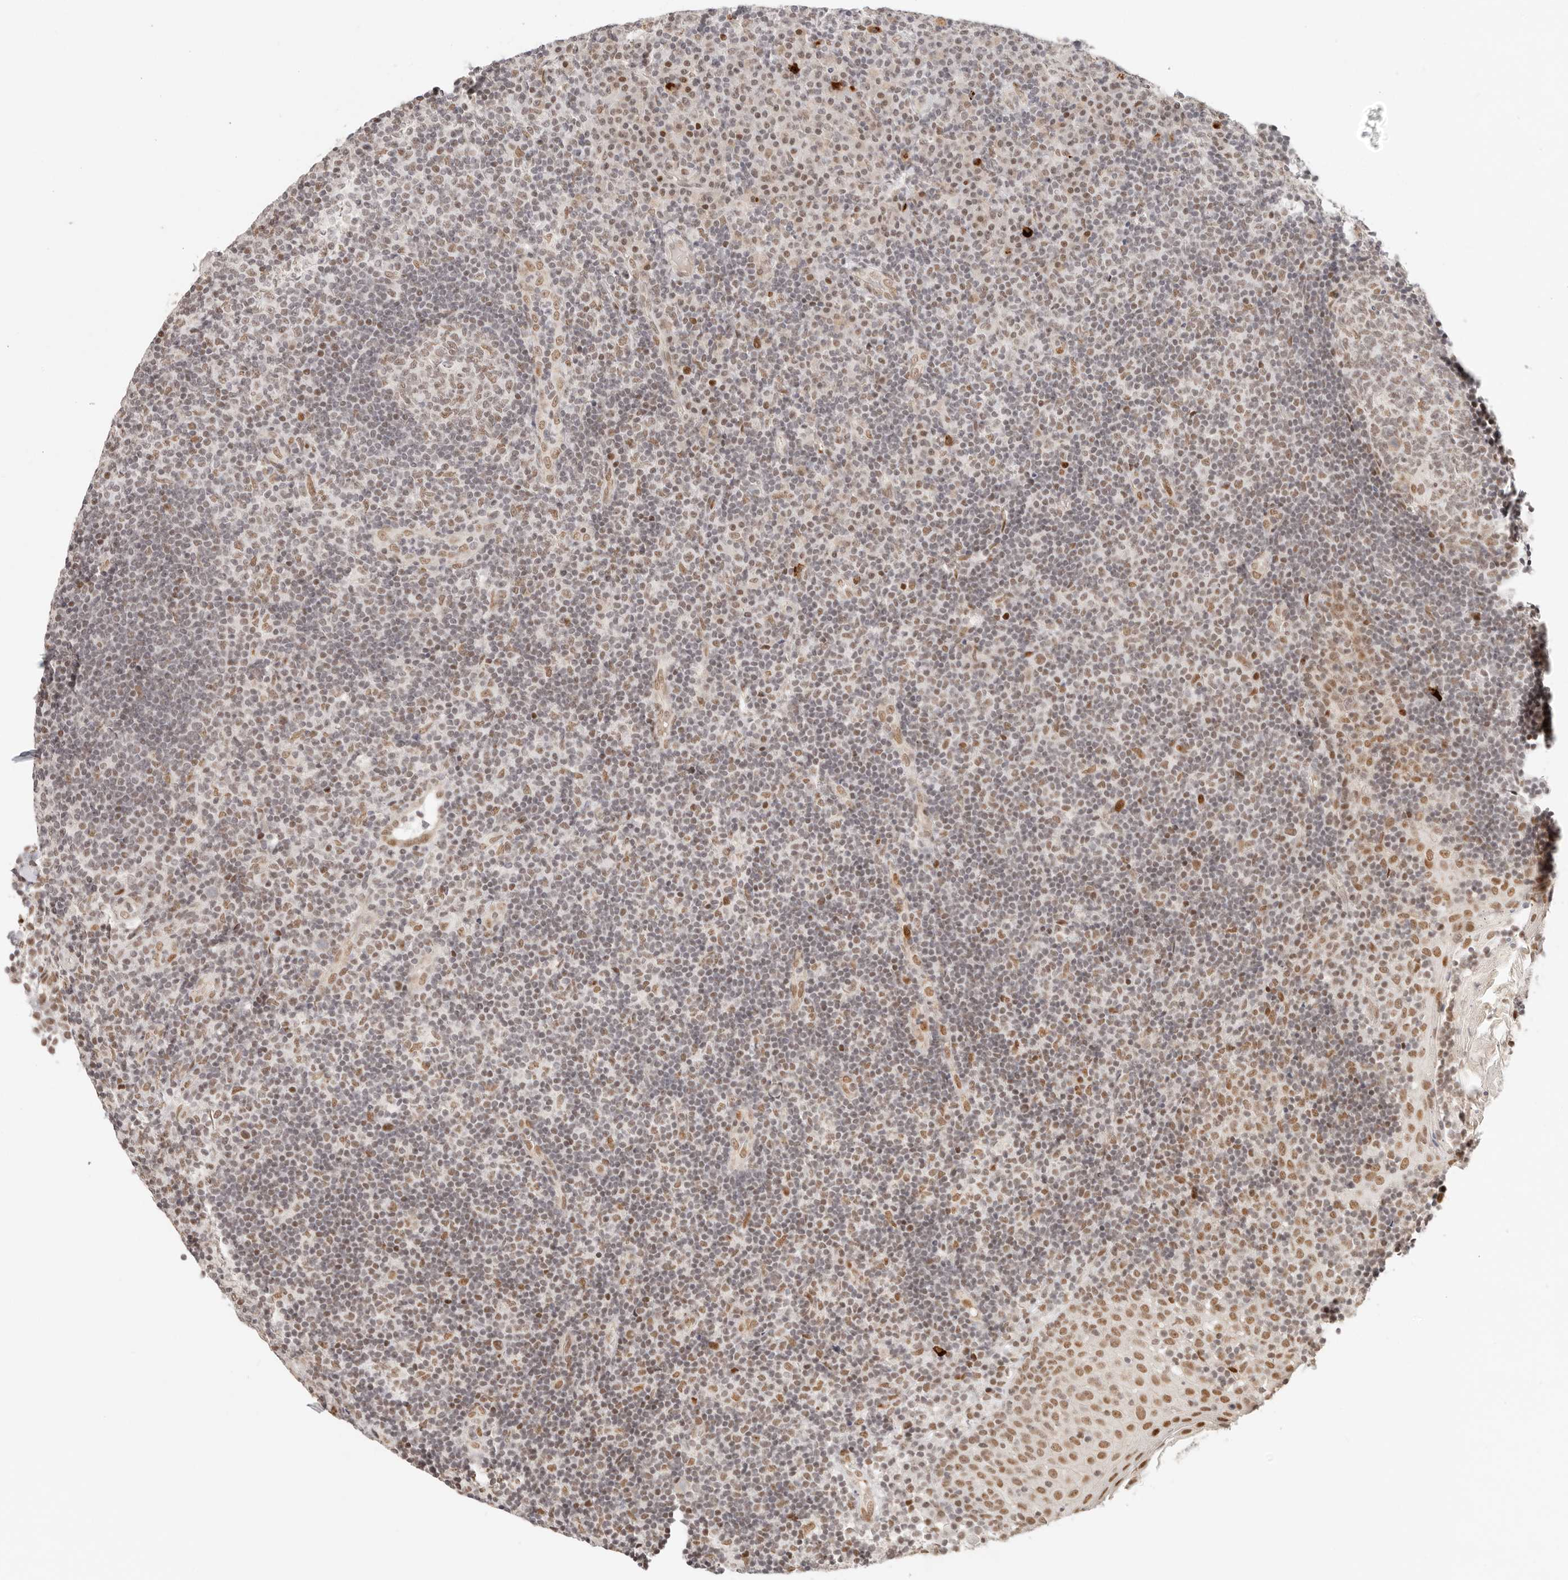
{"staining": {"intensity": "moderate", "quantity": "25%-75%", "location": "nuclear"}, "tissue": "tonsil", "cell_type": "Germinal center cells", "image_type": "normal", "snomed": [{"axis": "morphology", "description": "Normal tissue, NOS"}, {"axis": "topography", "description": "Tonsil"}], "caption": "This micrograph shows IHC staining of normal tonsil, with medium moderate nuclear positivity in about 25%-75% of germinal center cells.", "gene": "HOXC5", "patient": {"sex": "female", "age": 40}}